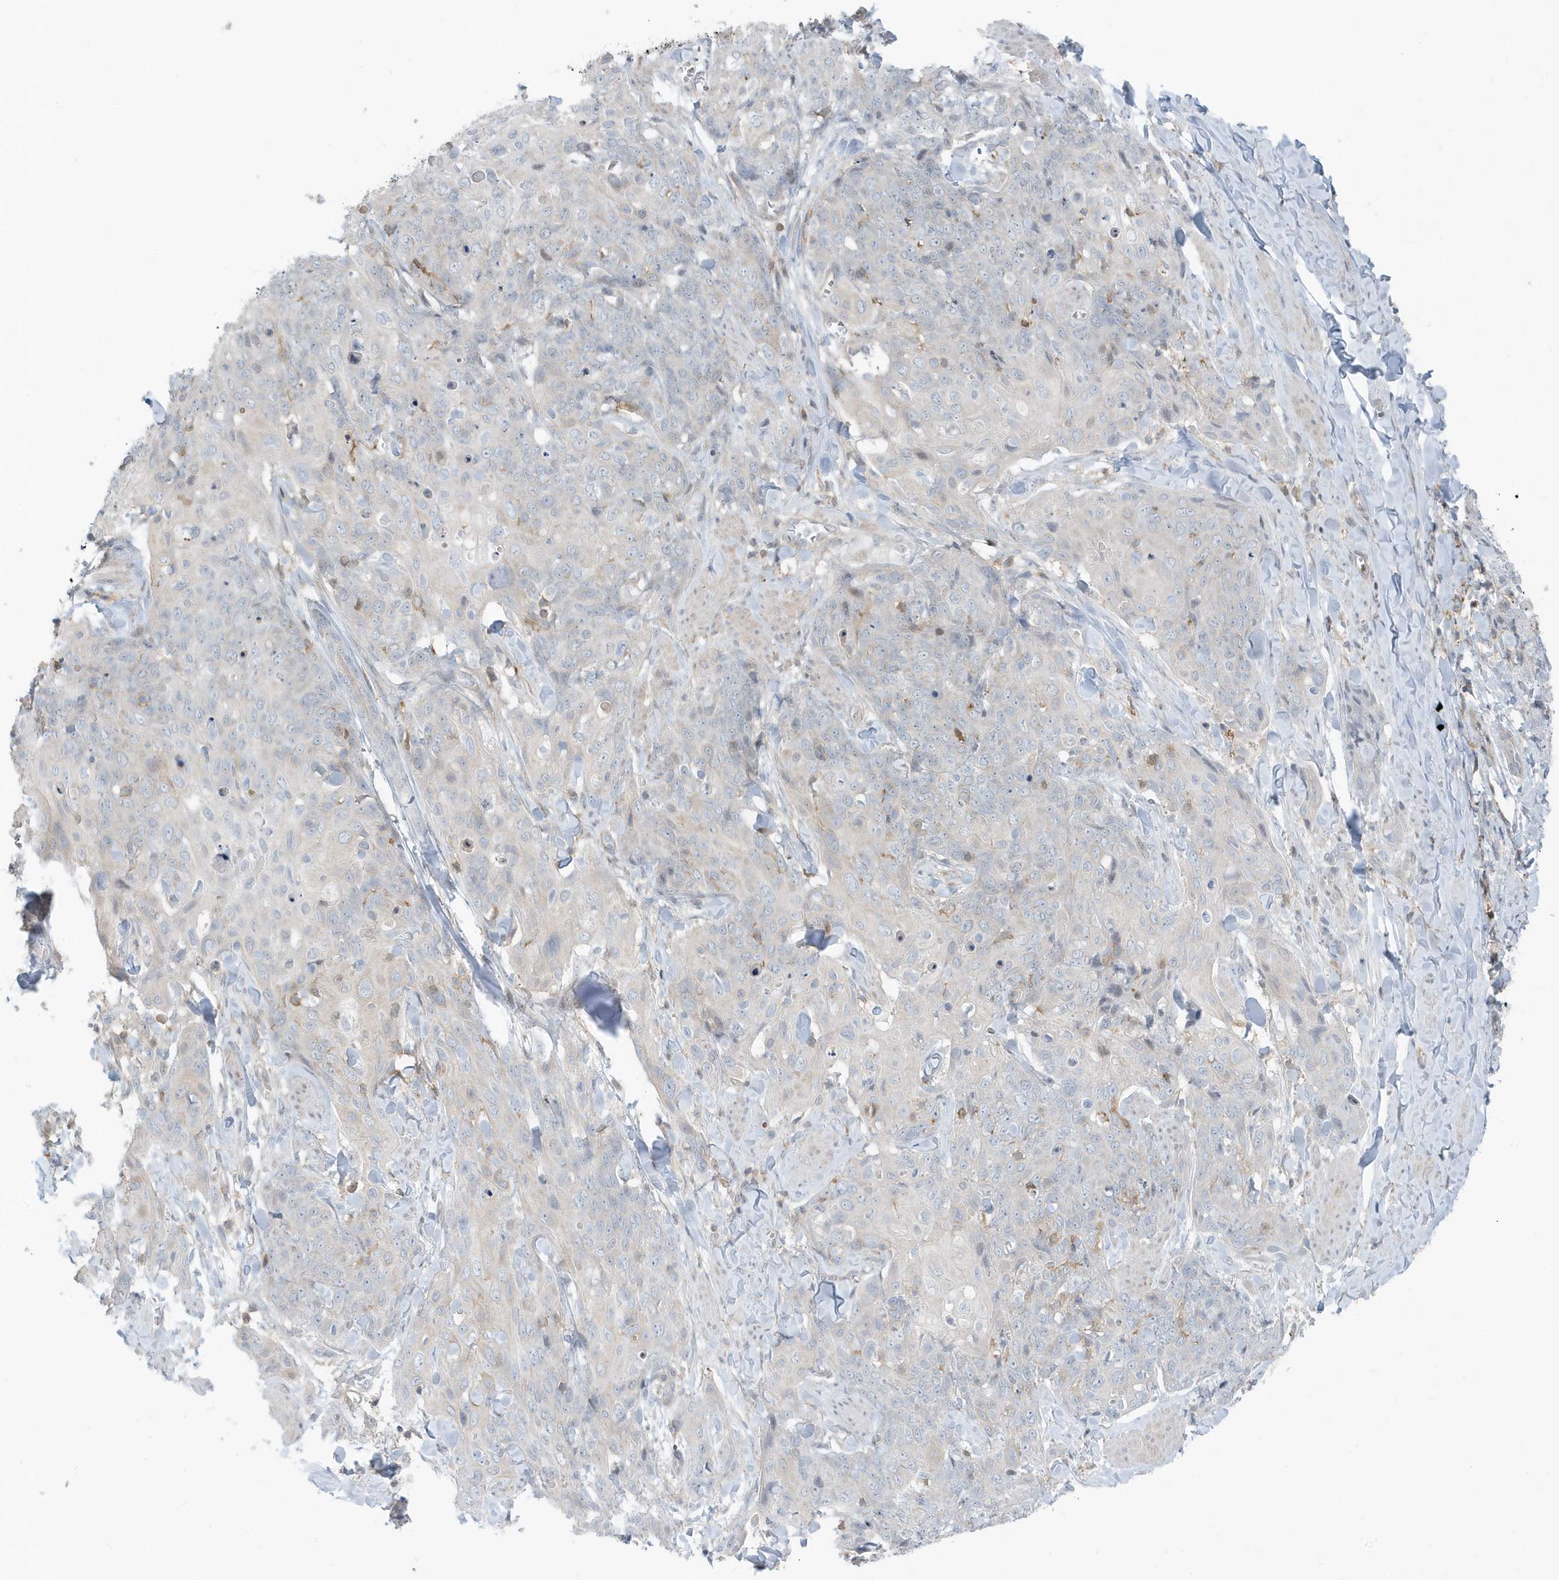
{"staining": {"intensity": "negative", "quantity": "none", "location": "none"}, "tissue": "skin cancer", "cell_type": "Tumor cells", "image_type": "cancer", "snomed": [{"axis": "morphology", "description": "Squamous cell carcinoma, NOS"}, {"axis": "topography", "description": "Skin"}, {"axis": "topography", "description": "Vulva"}], "caption": "High power microscopy image of an immunohistochemistry micrograph of skin cancer, revealing no significant positivity in tumor cells.", "gene": "CACNB2", "patient": {"sex": "female", "age": 85}}